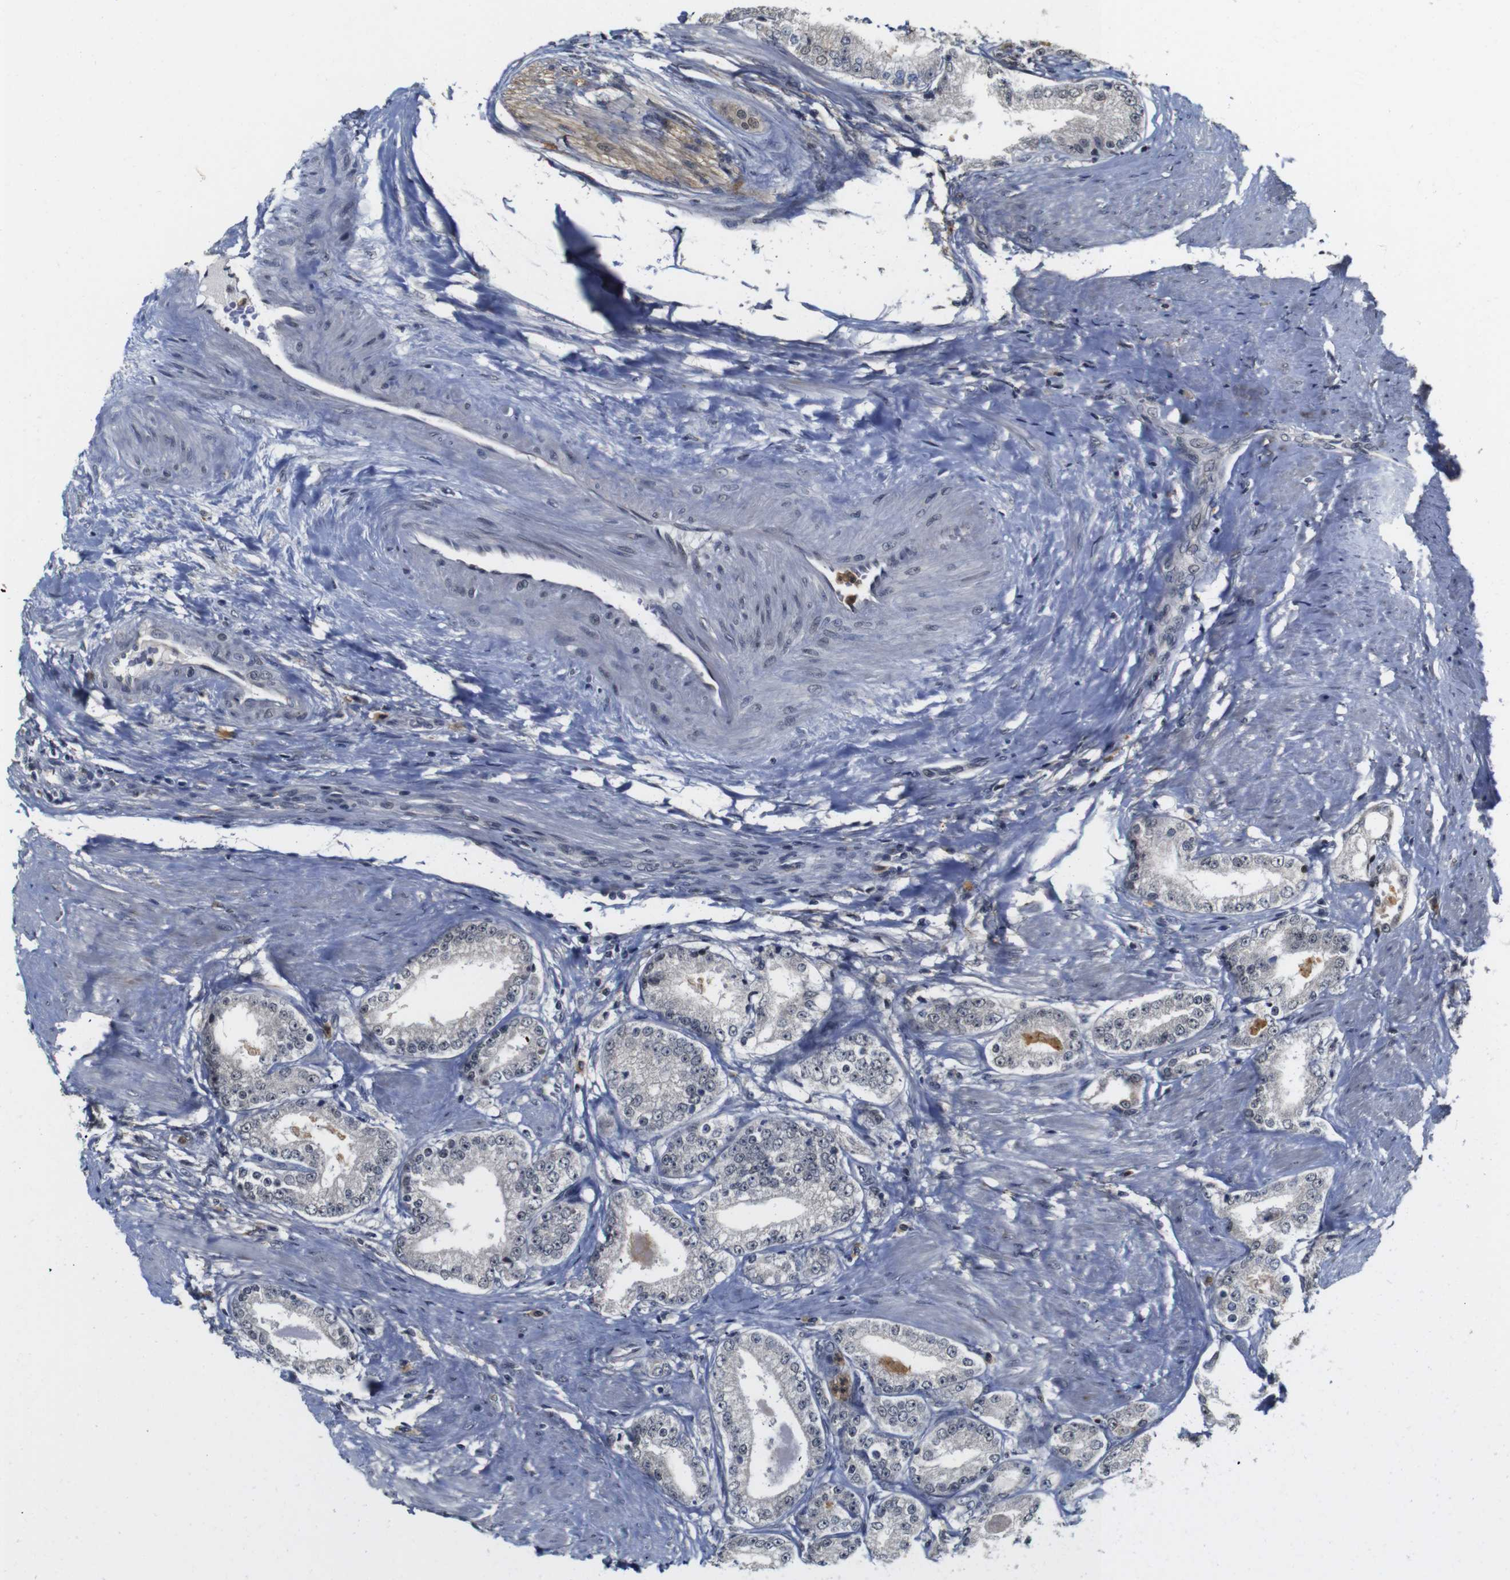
{"staining": {"intensity": "negative", "quantity": "none", "location": "none"}, "tissue": "prostate cancer", "cell_type": "Tumor cells", "image_type": "cancer", "snomed": [{"axis": "morphology", "description": "Adenocarcinoma, Low grade"}, {"axis": "topography", "description": "Prostate"}], "caption": "Immunohistochemistry (IHC) photomicrograph of neoplastic tissue: prostate cancer (low-grade adenocarcinoma) stained with DAB shows no significant protein staining in tumor cells.", "gene": "NTRK3", "patient": {"sex": "male", "age": 63}}